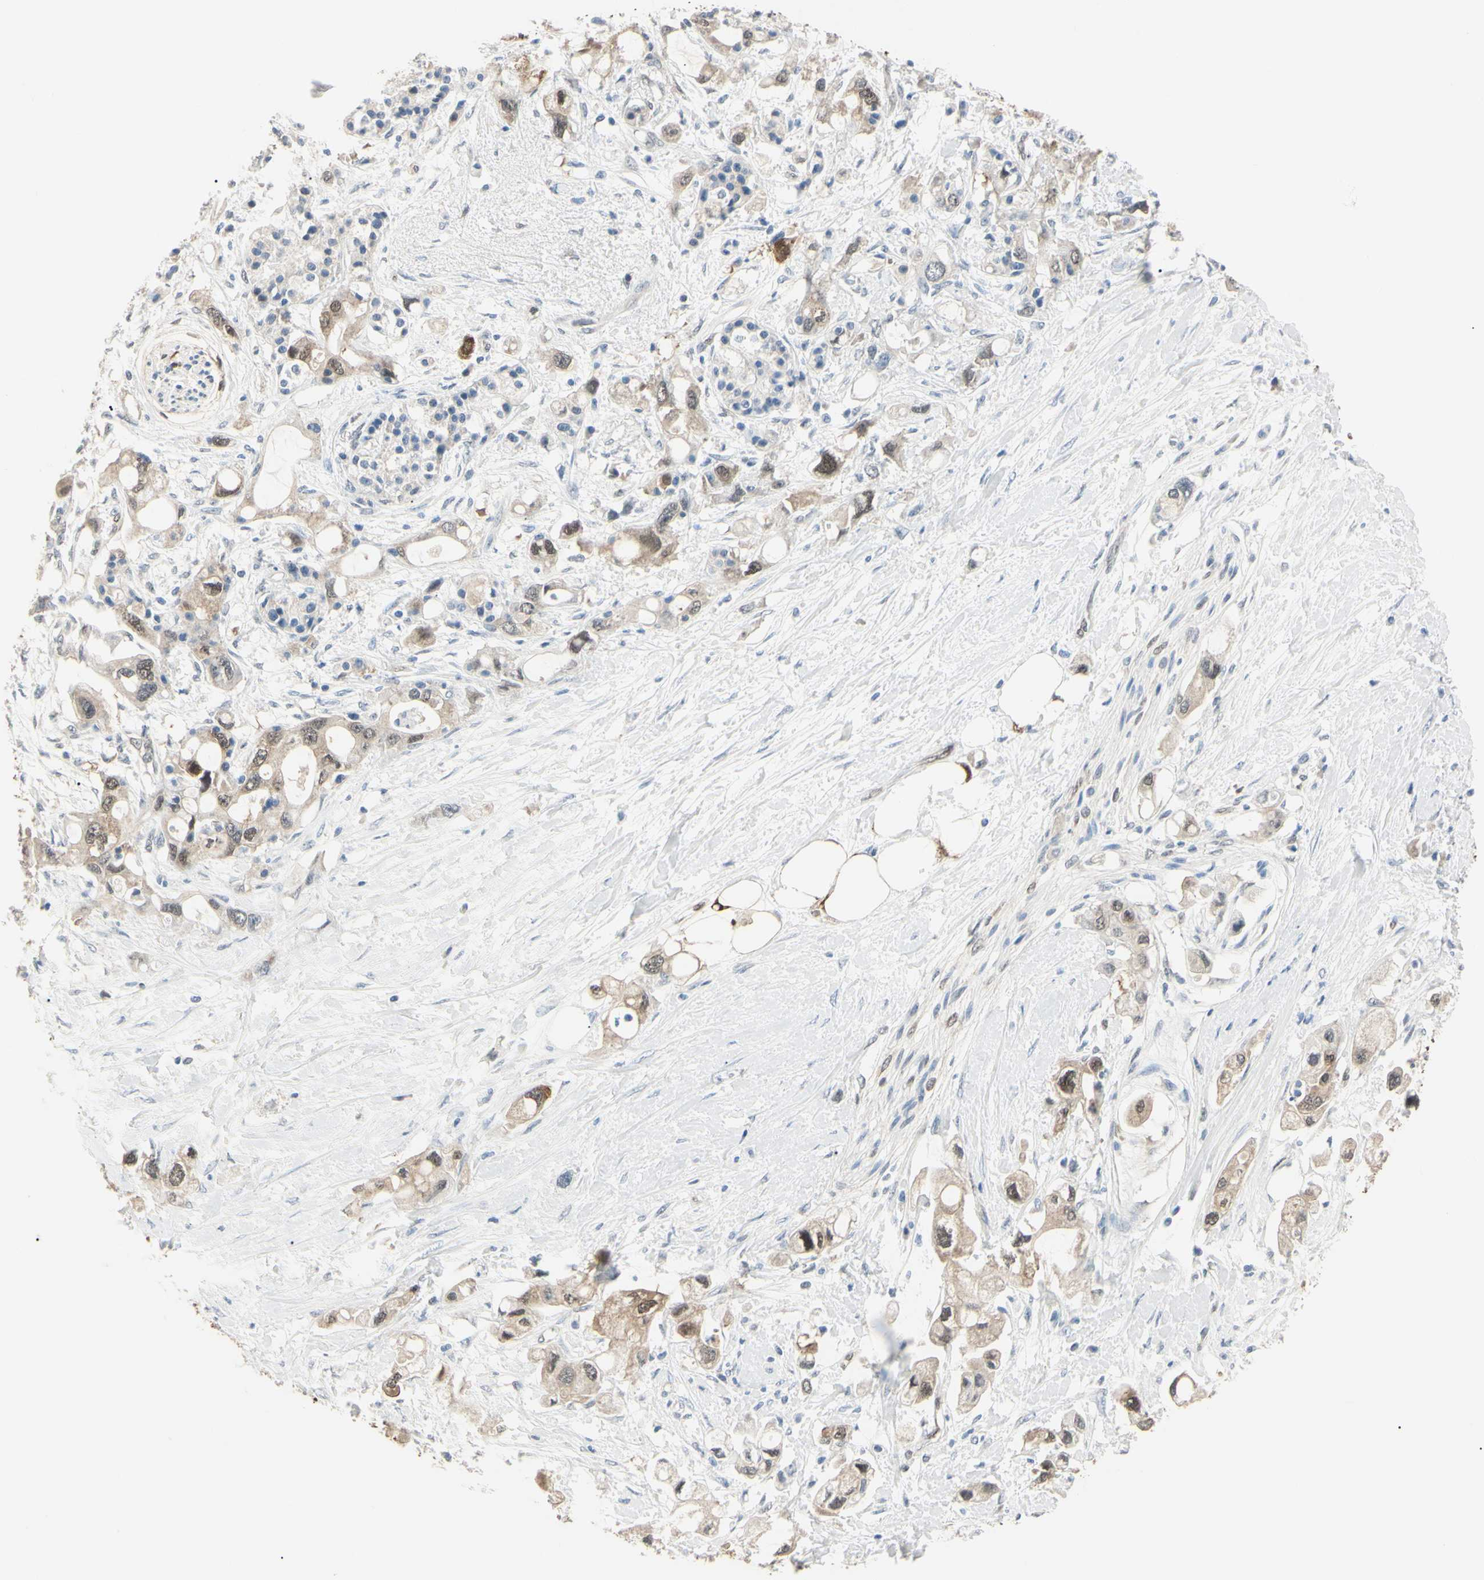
{"staining": {"intensity": "moderate", "quantity": "25%-75%", "location": "cytoplasmic/membranous,nuclear"}, "tissue": "pancreatic cancer", "cell_type": "Tumor cells", "image_type": "cancer", "snomed": [{"axis": "morphology", "description": "Adenocarcinoma, NOS"}, {"axis": "topography", "description": "Pancreas"}], "caption": "Moderate cytoplasmic/membranous and nuclear protein positivity is seen in about 25%-75% of tumor cells in pancreatic cancer.", "gene": "AKR1C3", "patient": {"sex": "female", "age": 56}}